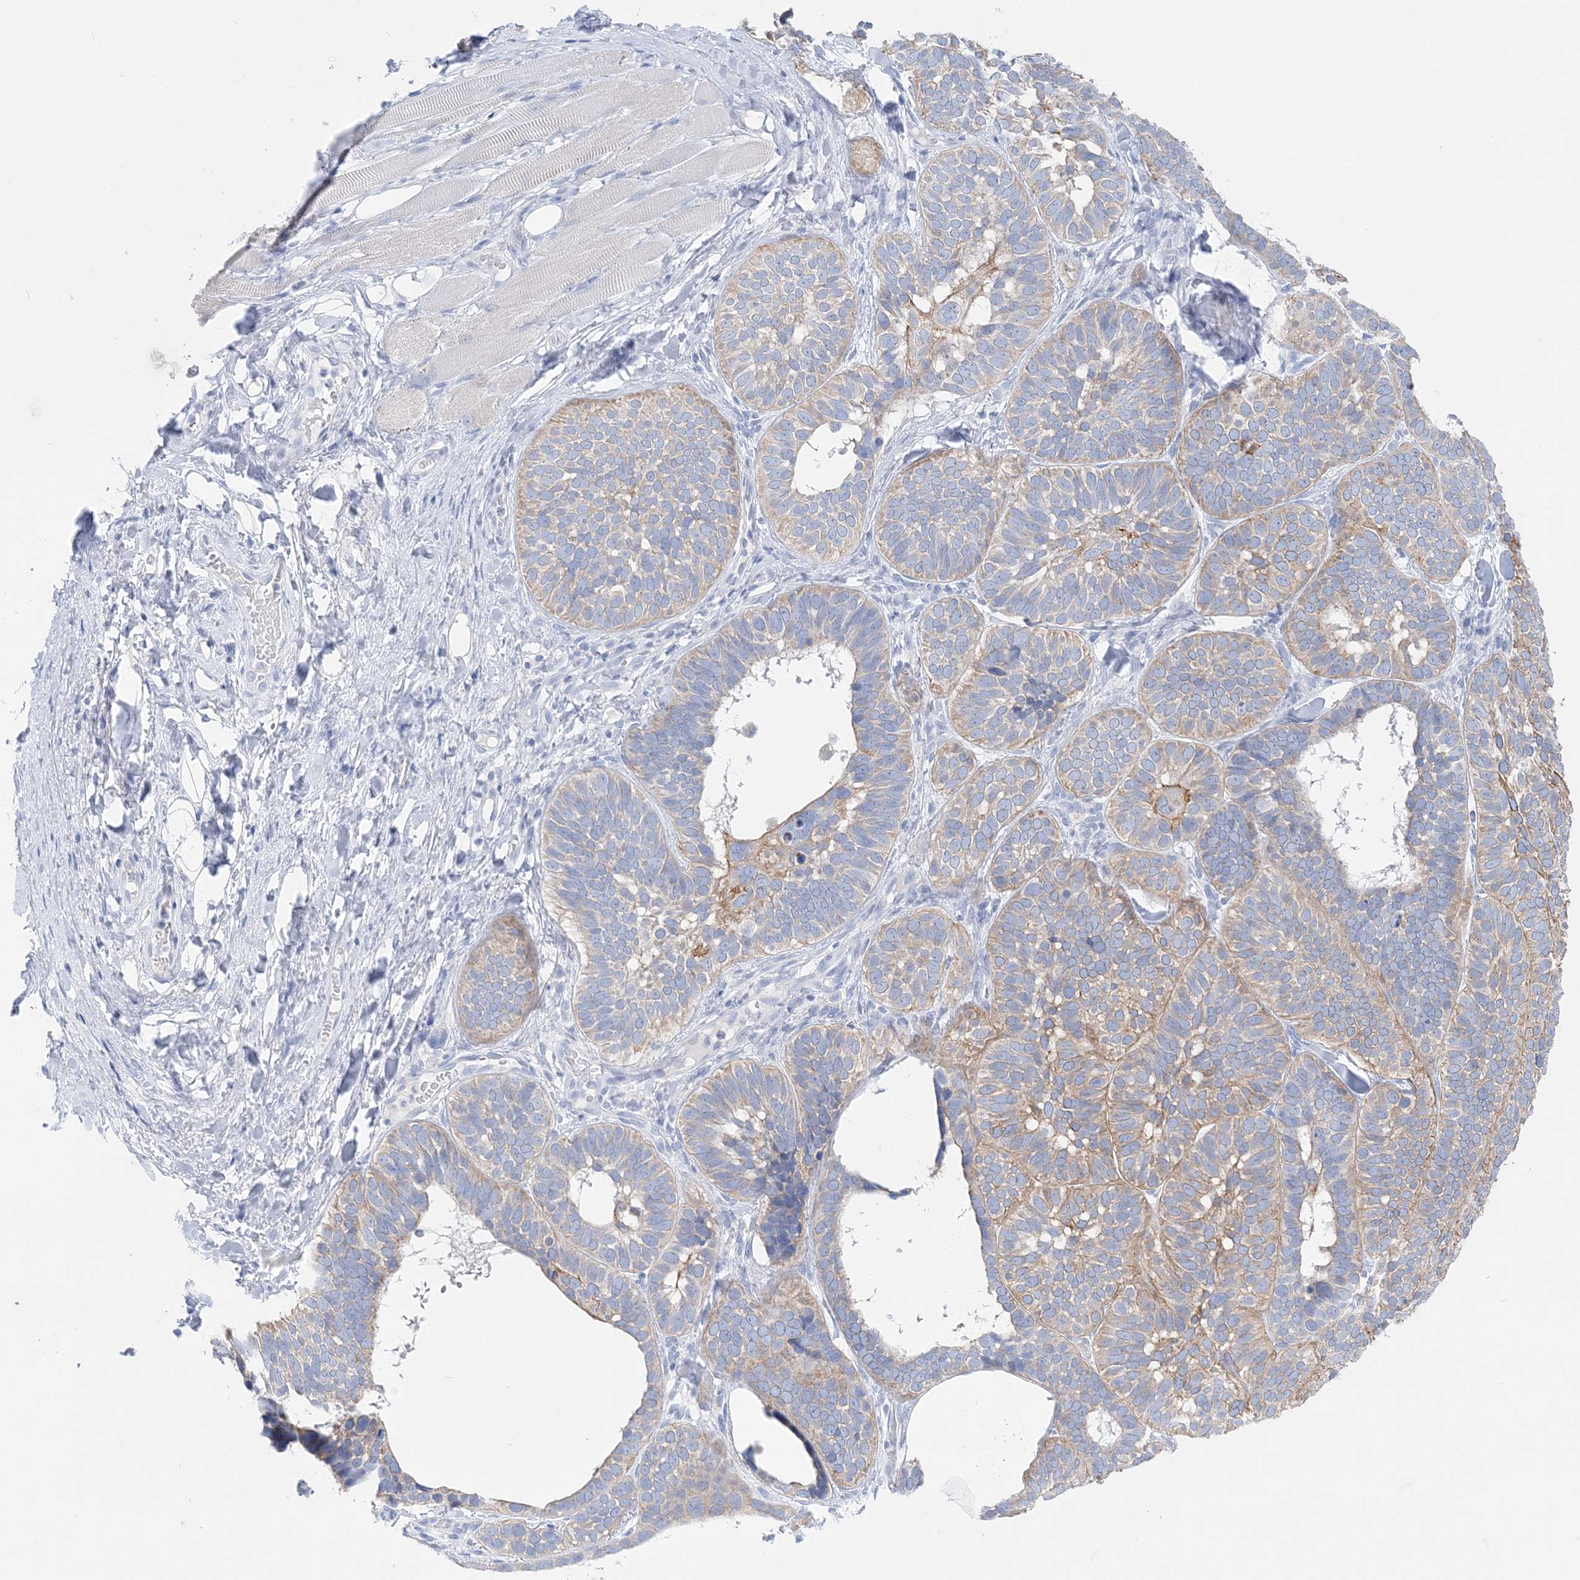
{"staining": {"intensity": "weak", "quantity": "25%-75%", "location": "cytoplasmic/membranous"}, "tissue": "skin cancer", "cell_type": "Tumor cells", "image_type": "cancer", "snomed": [{"axis": "morphology", "description": "Basal cell carcinoma"}, {"axis": "topography", "description": "Skin"}], "caption": "Immunohistochemical staining of skin cancer reveals low levels of weak cytoplasmic/membranous protein staining in approximately 25%-75% of tumor cells. (brown staining indicates protein expression, while blue staining denotes nuclei).", "gene": "SLC5A6", "patient": {"sex": "male", "age": 62}}